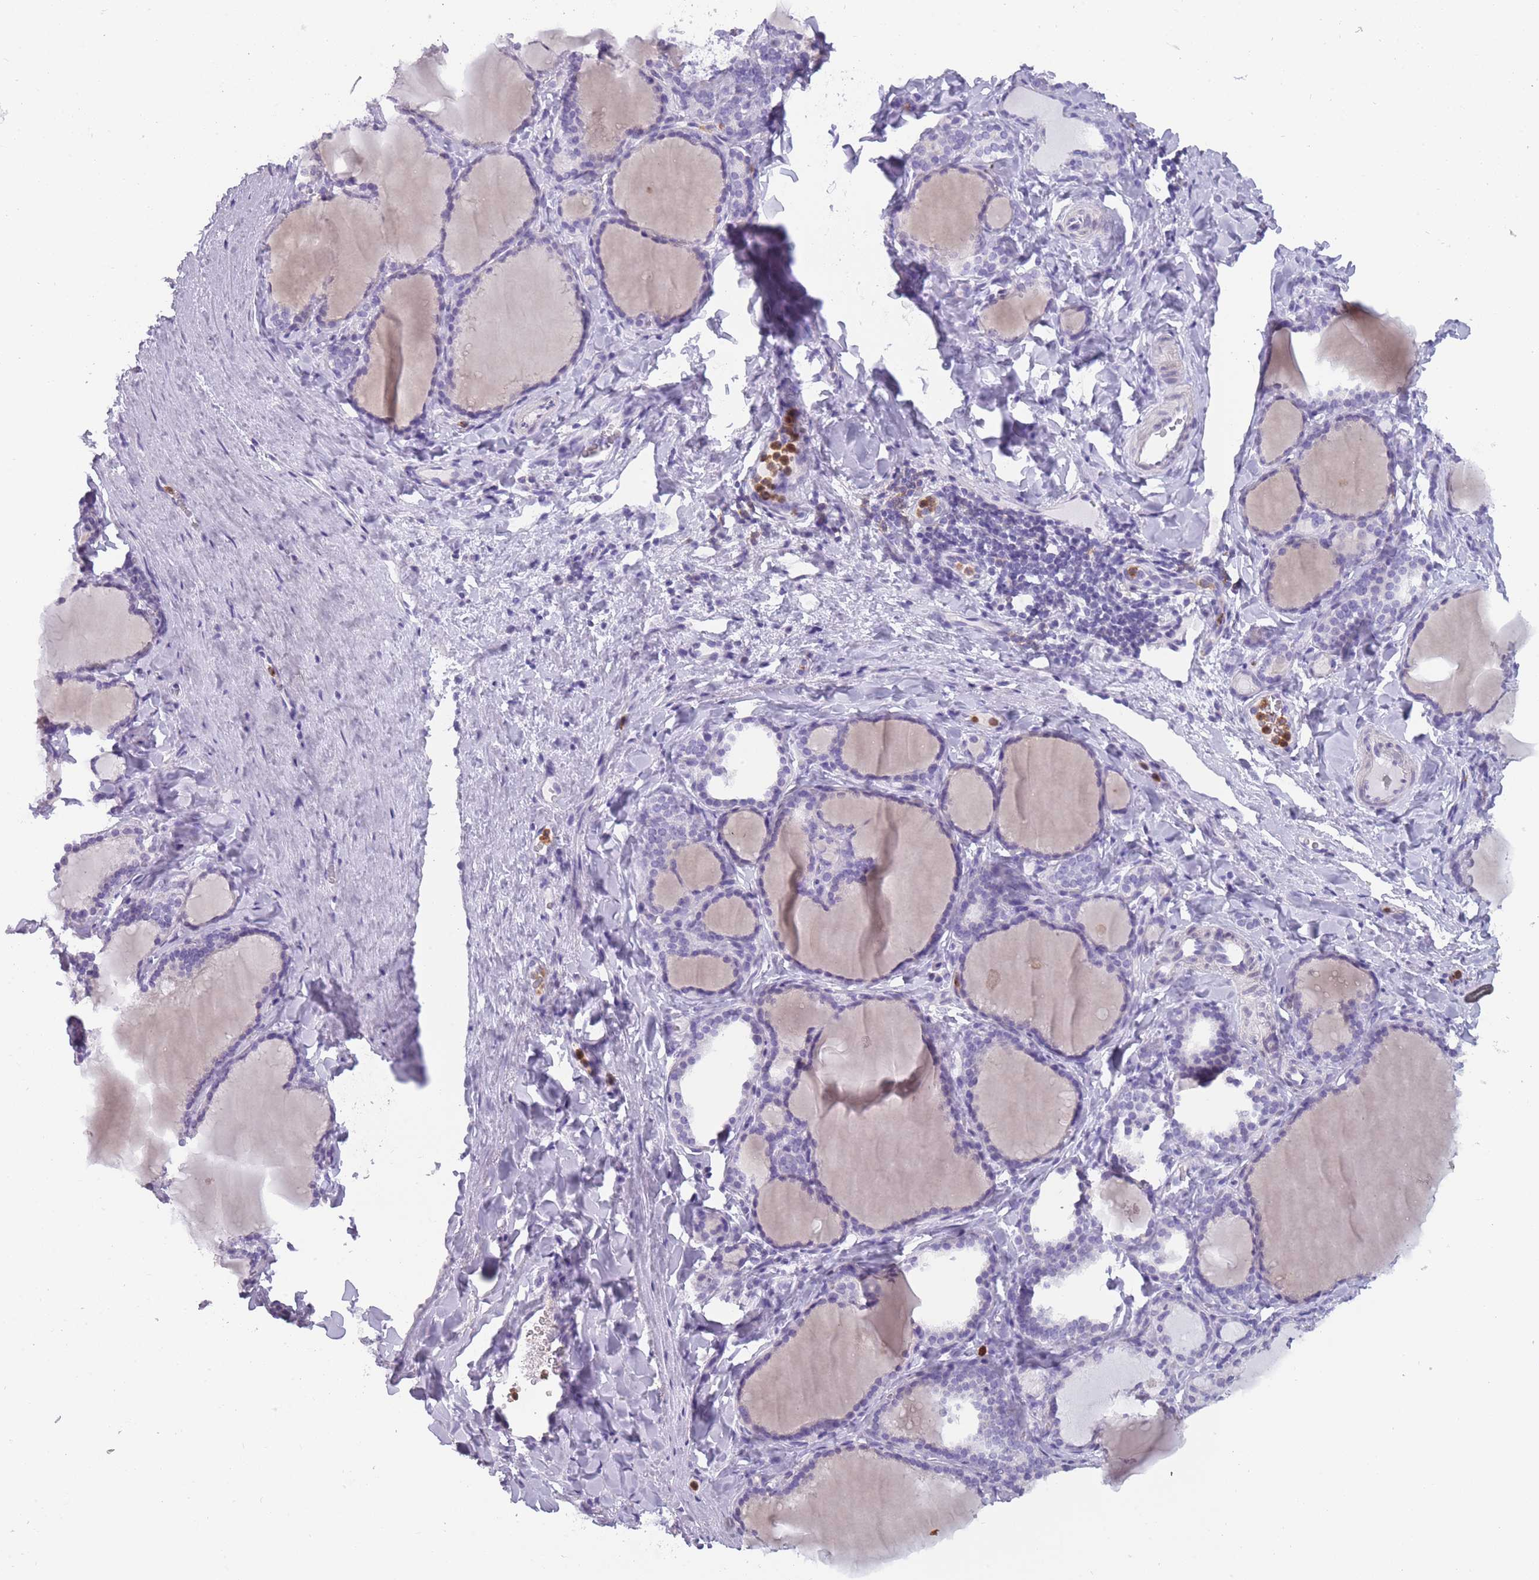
{"staining": {"intensity": "negative", "quantity": "none", "location": "none"}, "tissue": "thyroid gland", "cell_type": "Glandular cells", "image_type": "normal", "snomed": [{"axis": "morphology", "description": "Normal tissue, NOS"}, {"axis": "topography", "description": "Thyroid gland"}], "caption": "A histopathology image of thyroid gland stained for a protein demonstrates no brown staining in glandular cells. (Stains: DAB (3,3'-diaminobenzidine) immunohistochemistry with hematoxylin counter stain, Microscopy: brightfield microscopy at high magnification).", "gene": "CR1L", "patient": {"sex": "female", "age": 31}}